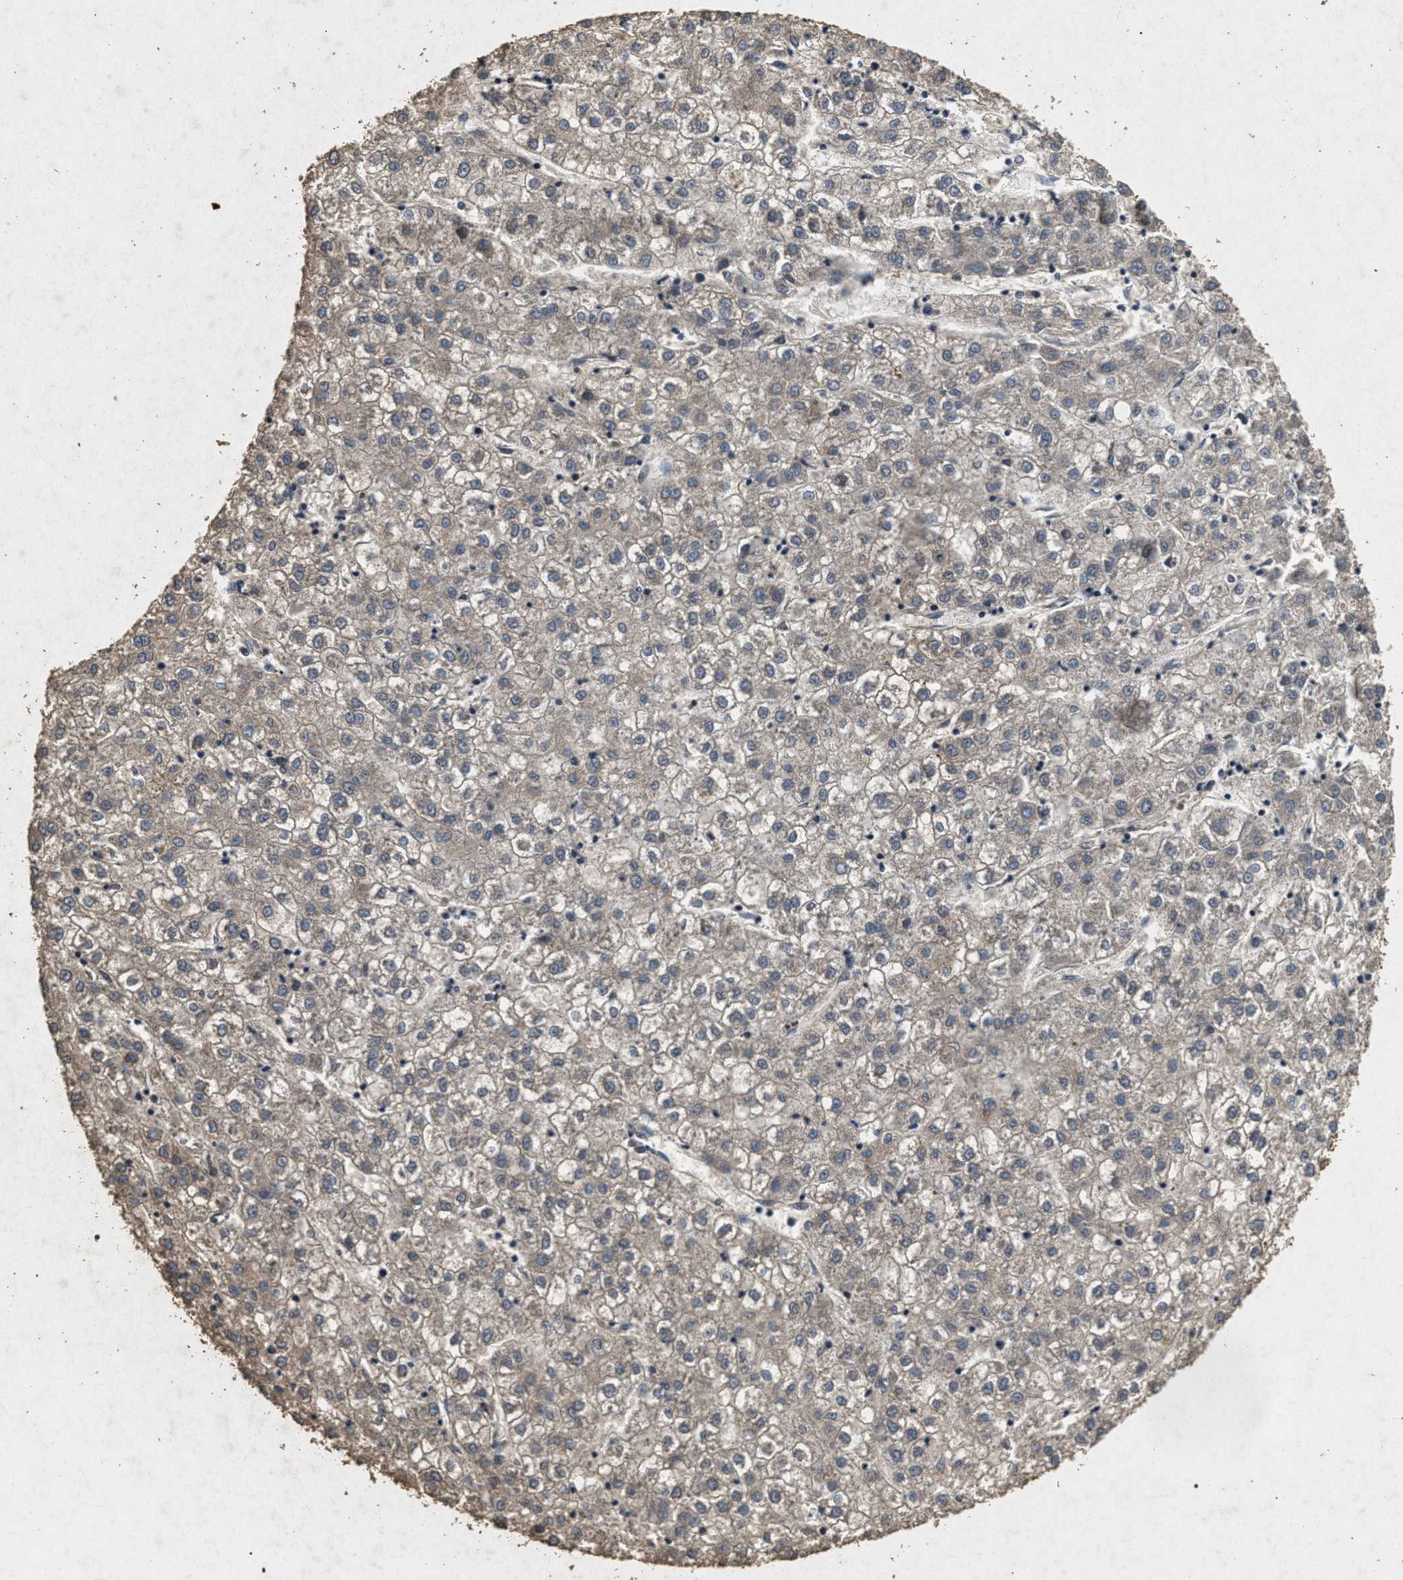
{"staining": {"intensity": "negative", "quantity": "none", "location": "none"}, "tissue": "liver cancer", "cell_type": "Tumor cells", "image_type": "cancer", "snomed": [{"axis": "morphology", "description": "Carcinoma, Hepatocellular, NOS"}, {"axis": "topography", "description": "Liver"}], "caption": "Immunohistochemistry photomicrograph of liver cancer stained for a protein (brown), which reveals no expression in tumor cells.", "gene": "PPP1CC", "patient": {"sex": "male", "age": 72}}